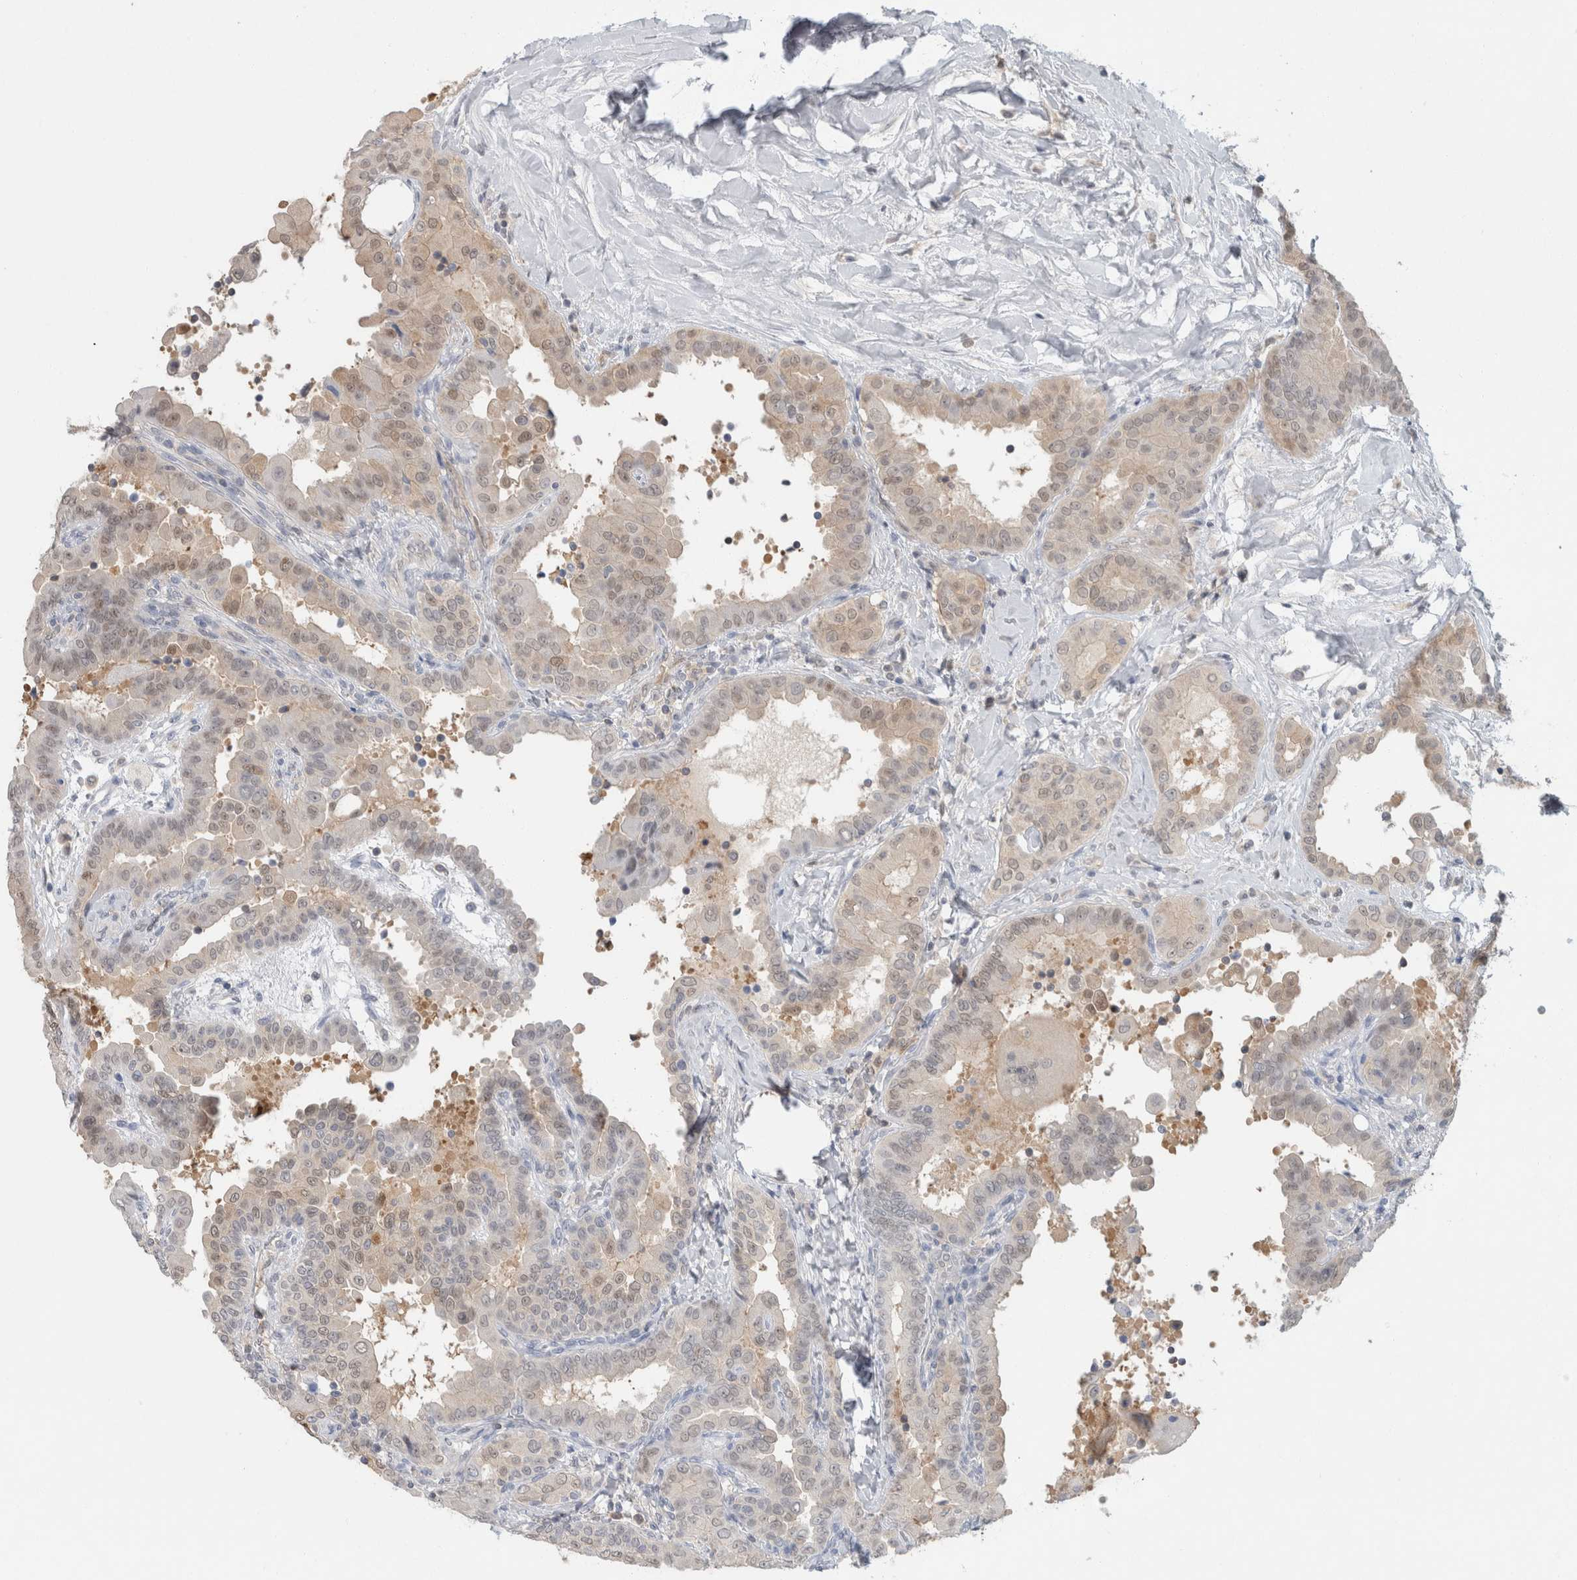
{"staining": {"intensity": "weak", "quantity": "<25%", "location": "cytoplasmic/membranous,nuclear"}, "tissue": "thyroid cancer", "cell_type": "Tumor cells", "image_type": "cancer", "snomed": [{"axis": "morphology", "description": "Papillary adenocarcinoma, NOS"}, {"axis": "topography", "description": "Thyroid gland"}], "caption": "Papillary adenocarcinoma (thyroid) stained for a protein using immunohistochemistry shows no staining tumor cells.", "gene": "CASP6", "patient": {"sex": "male", "age": 33}}